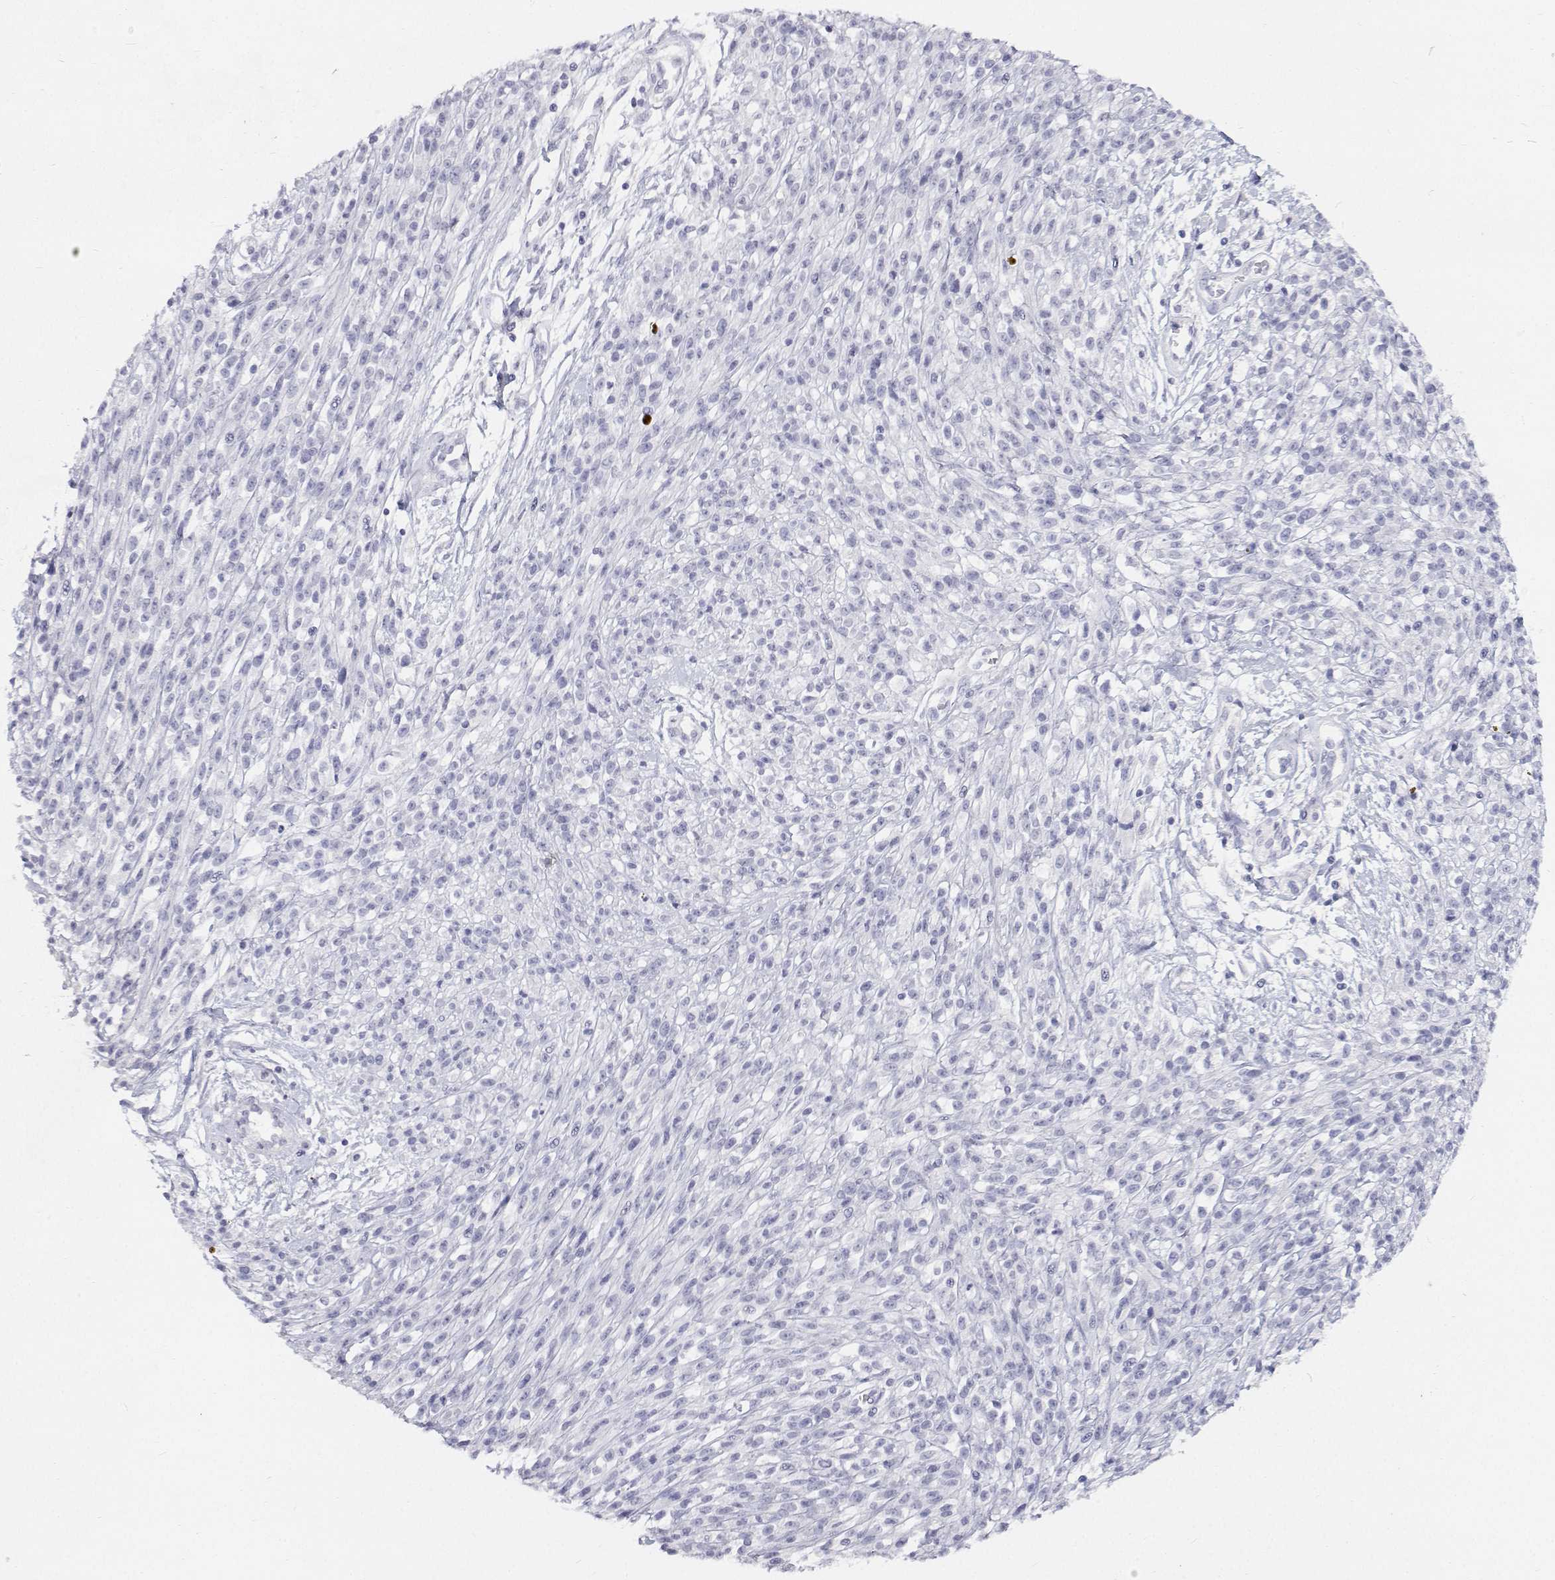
{"staining": {"intensity": "negative", "quantity": "none", "location": "none"}, "tissue": "melanoma", "cell_type": "Tumor cells", "image_type": "cancer", "snomed": [{"axis": "morphology", "description": "Malignant melanoma, NOS"}, {"axis": "topography", "description": "Skin"}, {"axis": "topography", "description": "Skin of trunk"}], "caption": "Immunohistochemistry of human melanoma reveals no positivity in tumor cells. (DAB IHC with hematoxylin counter stain).", "gene": "NCR2", "patient": {"sex": "male", "age": 74}}